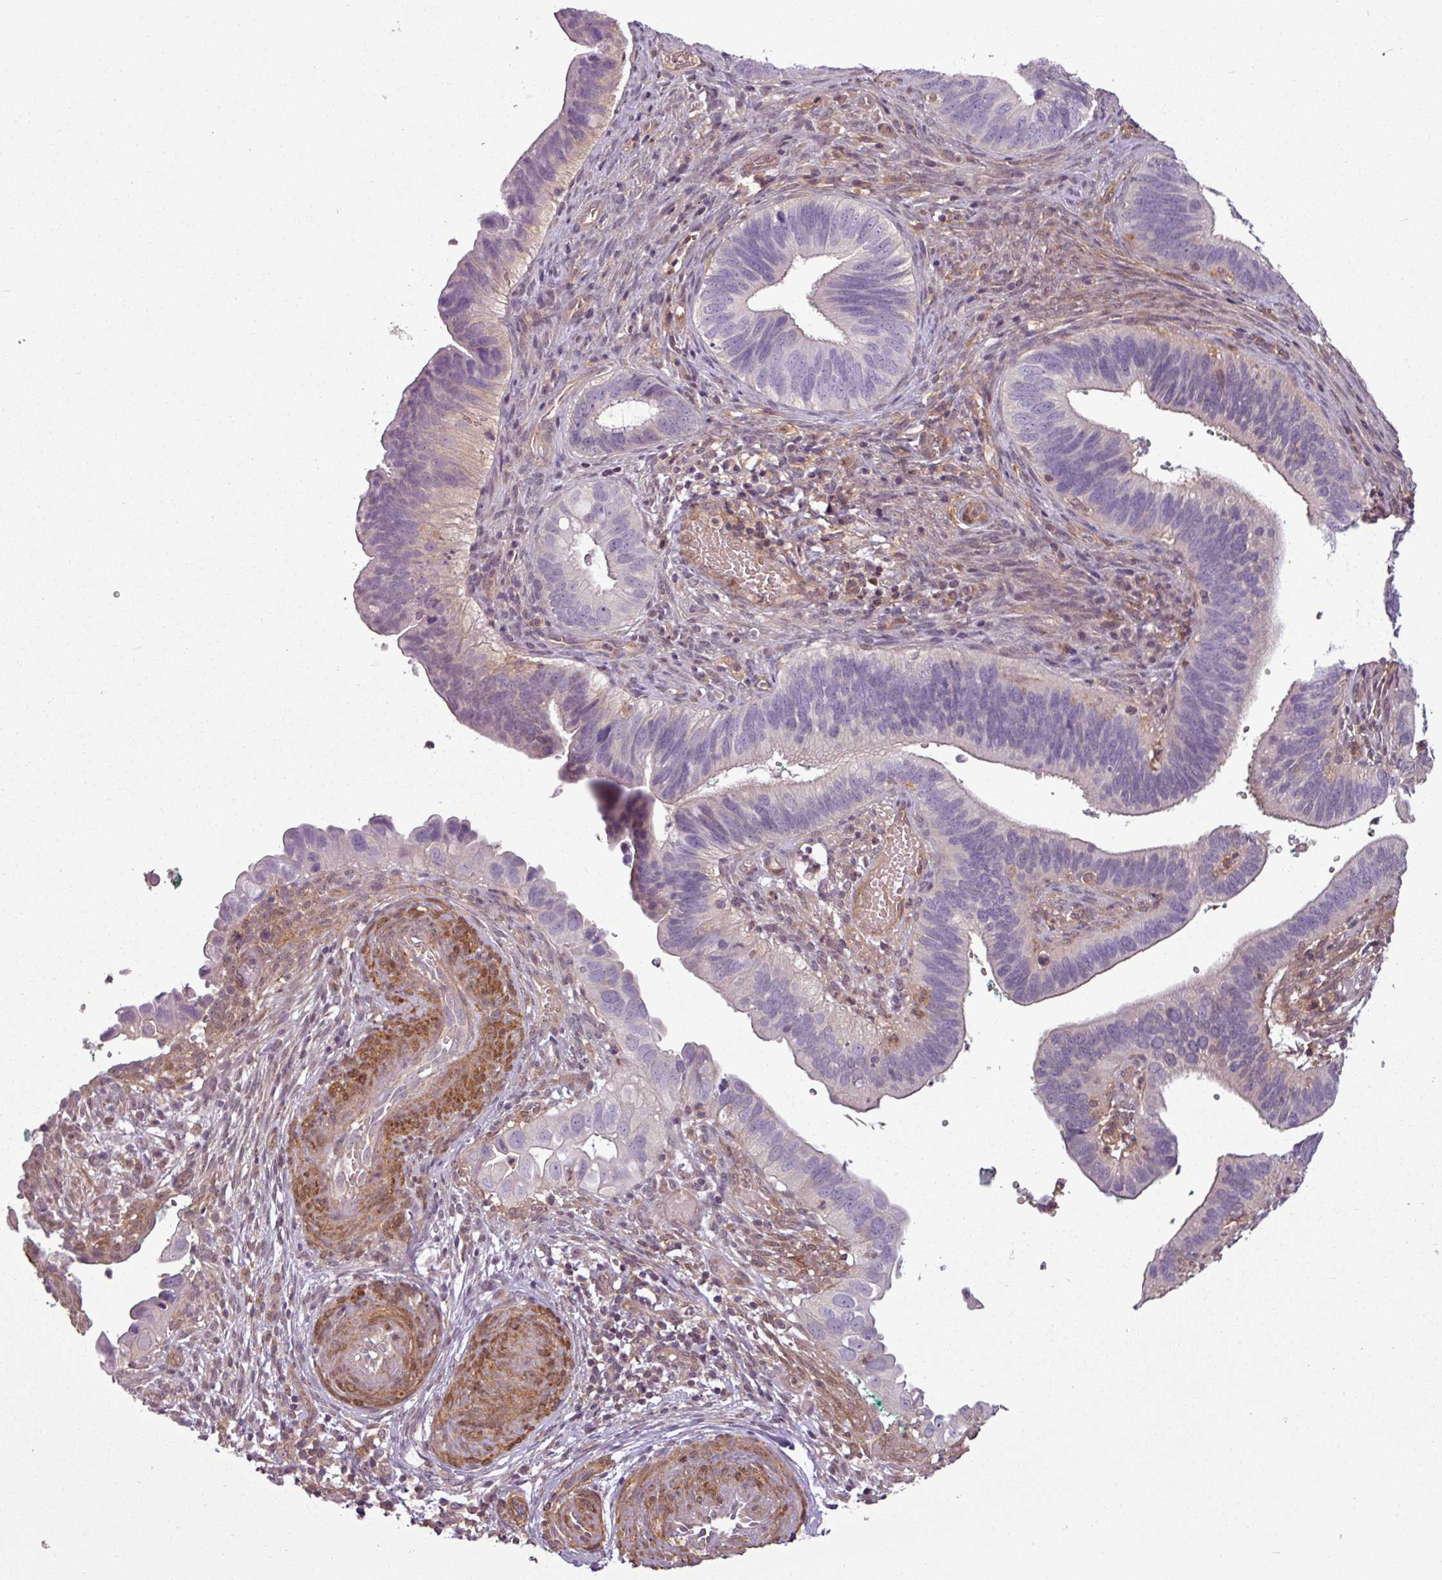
{"staining": {"intensity": "negative", "quantity": "none", "location": "none"}, "tissue": "cervical cancer", "cell_type": "Tumor cells", "image_type": "cancer", "snomed": [{"axis": "morphology", "description": "Adenocarcinoma, NOS"}, {"axis": "topography", "description": "Cervix"}], "caption": "Immunohistochemical staining of adenocarcinoma (cervical) shows no significant staining in tumor cells. The staining was performed using DAB (3,3'-diaminobenzidine) to visualize the protein expression in brown, while the nuclei were stained in blue with hematoxylin (Magnification: 20x).", "gene": "SH3BGRL", "patient": {"sex": "female", "age": 42}}